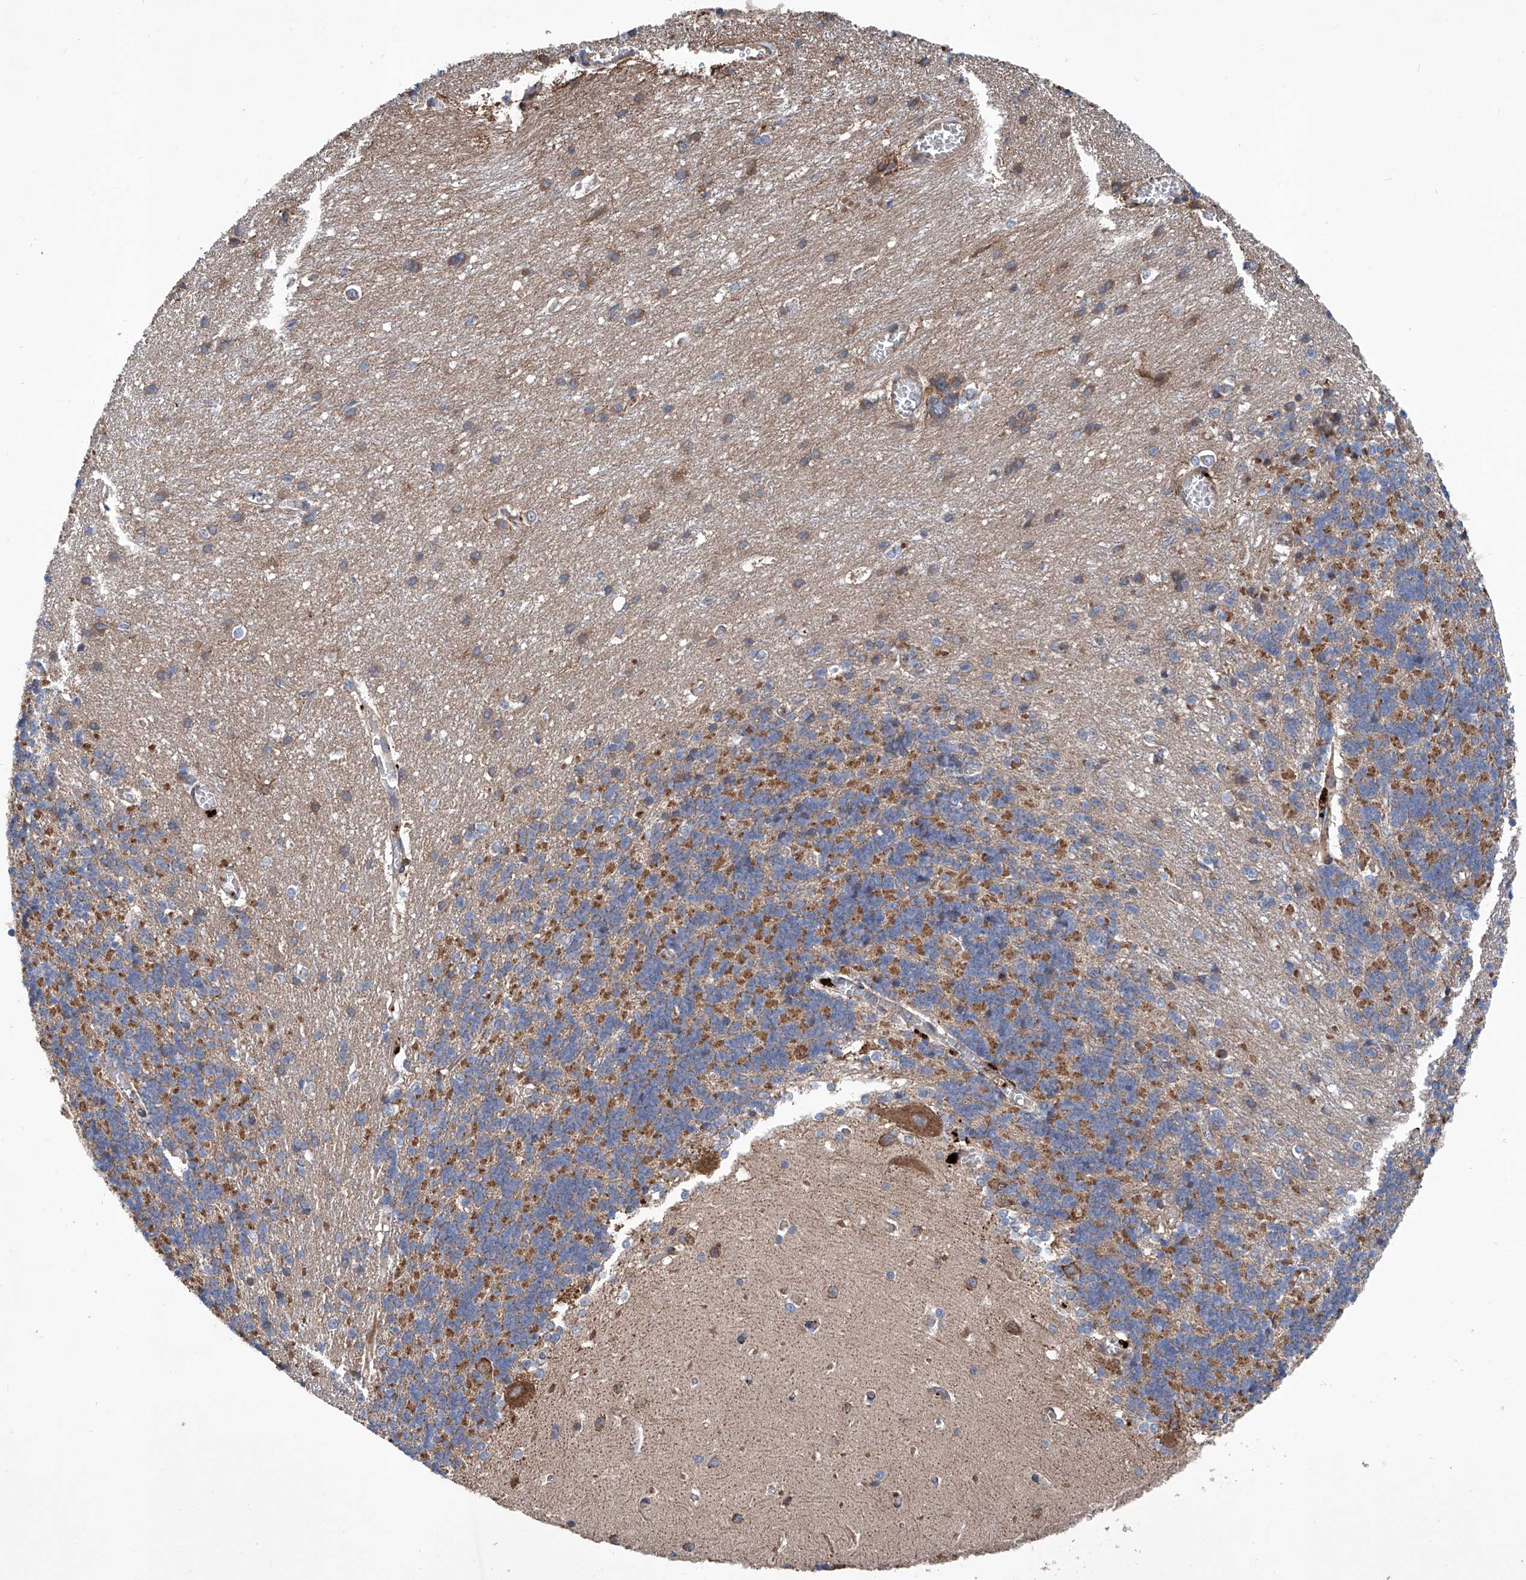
{"staining": {"intensity": "strong", "quantity": "25%-75%", "location": "cytoplasmic/membranous"}, "tissue": "cerebellum", "cell_type": "Cells in granular layer", "image_type": "normal", "snomed": [{"axis": "morphology", "description": "Normal tissue, NOS"}, {"axis": "topography", "description": "Cerebellum"}], "caption": "A brown stain labels strong cytoplasmic/membranous staining of a protein in cells in granular layer of unremarkable cerebellum. The staining was performed using DAB (3,3'-diaminobenzidine) to visualize the protein expression in brown, while the nuclei were stained in blue with hematoxylin (Magnification: 20x).", "gene": "ASCC3", "patient": {"sex": "male", "age": 37}}